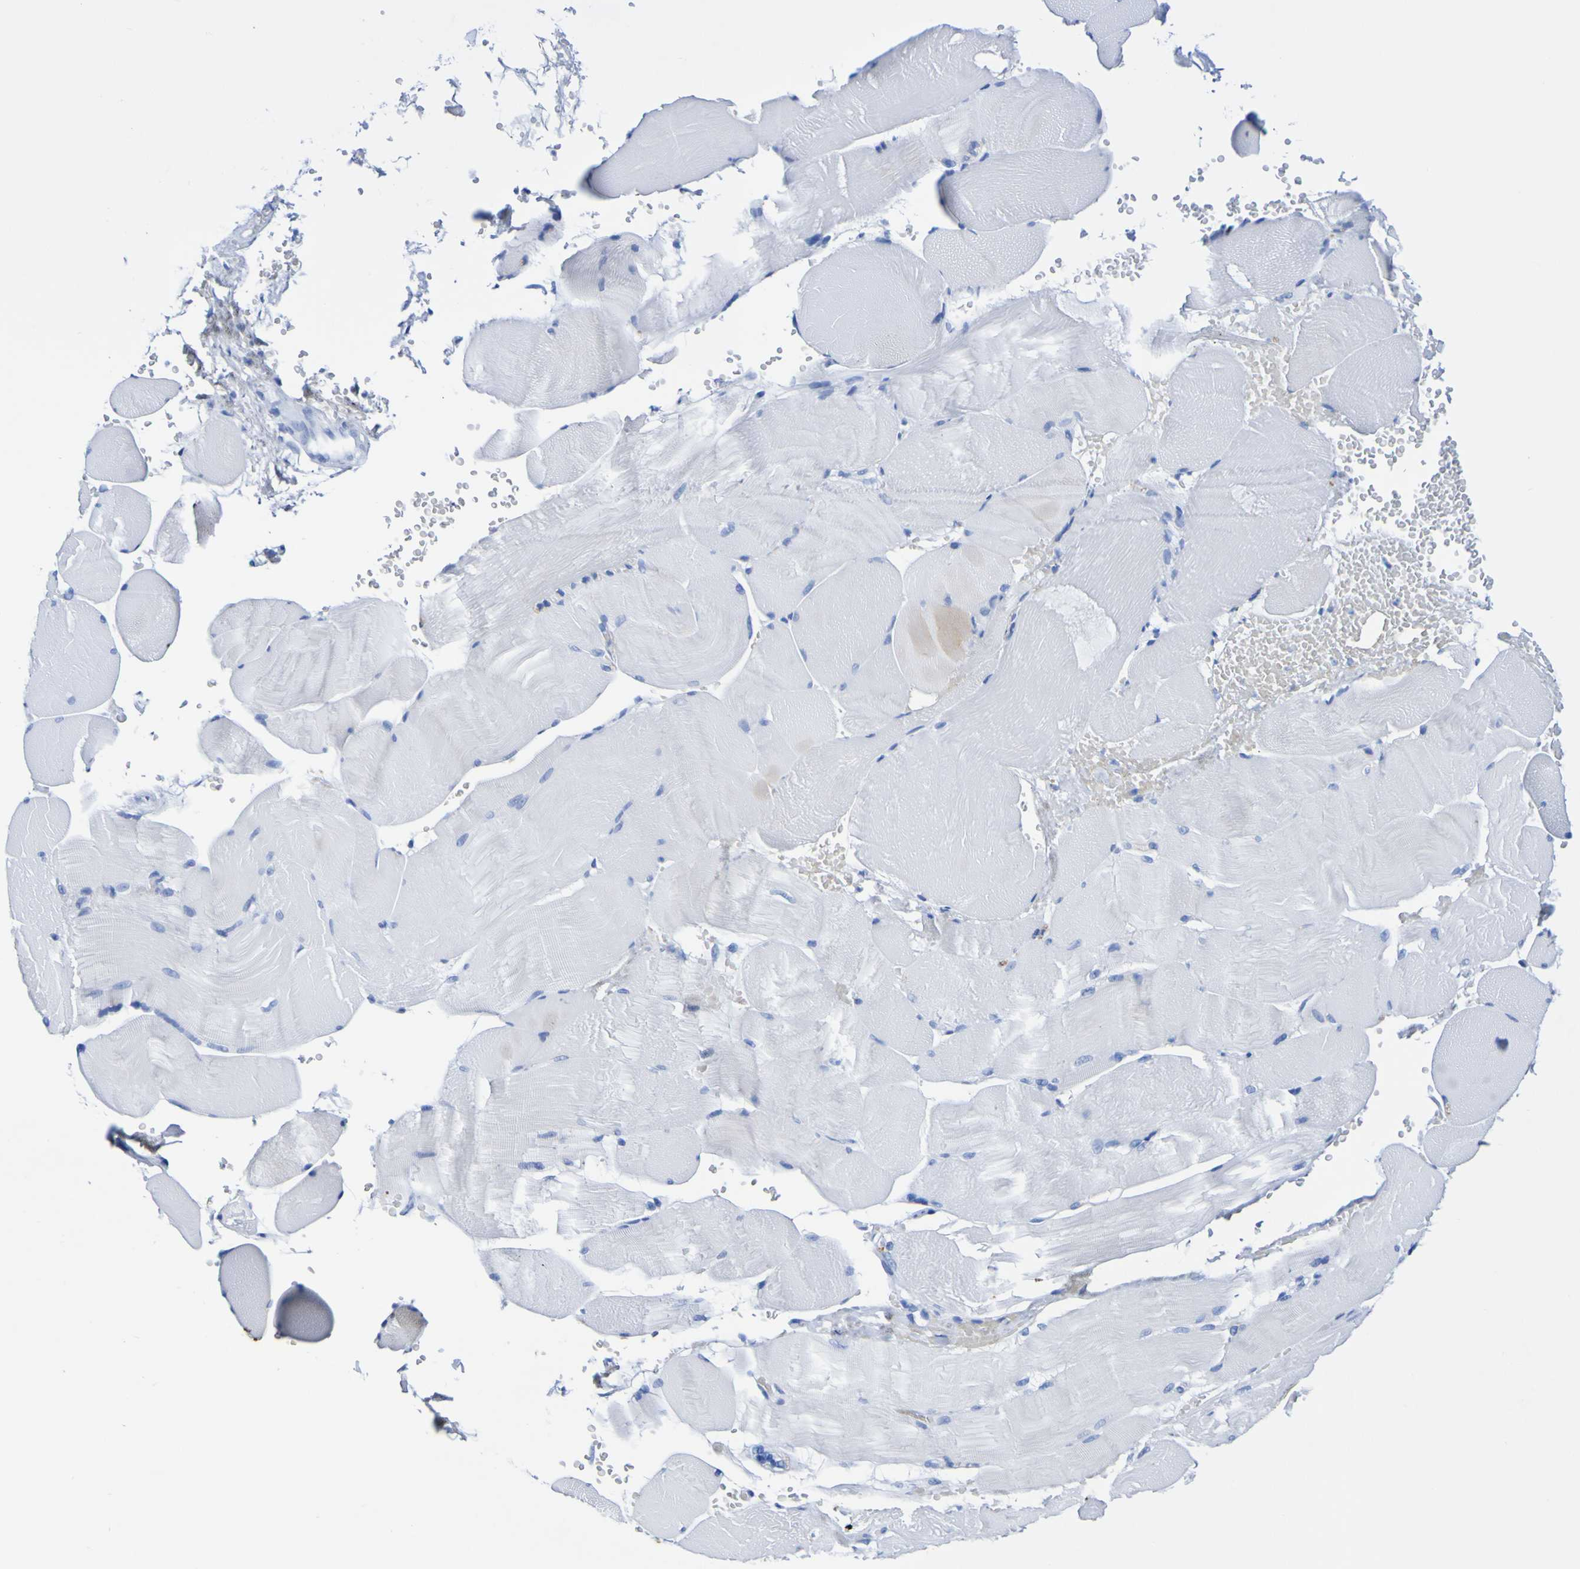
{"staining": {"intensity": "negative", "quantity": "none", "location": "none"}, "tissue": "skeletal muscle", "cell_type": "Myocytes", "image_type": "normal", "snomed": [{"axis": "morphology", "description": "Normal tissue, NOS"}, {"axis": "topography", "description": "Skin"}, {"axis": "topography", "description": "Skeletal muscle"}], "caption": "IHC histopathology image of unremarkable skeletal muscle stained for a protein (brown), which exhibits no staining in myocytes. (DAB immunohistochemistry (IHC) with hematoxylin counter stain).", "gene": "DPEP1", "patient": {"sex": "male", "age": 83}}